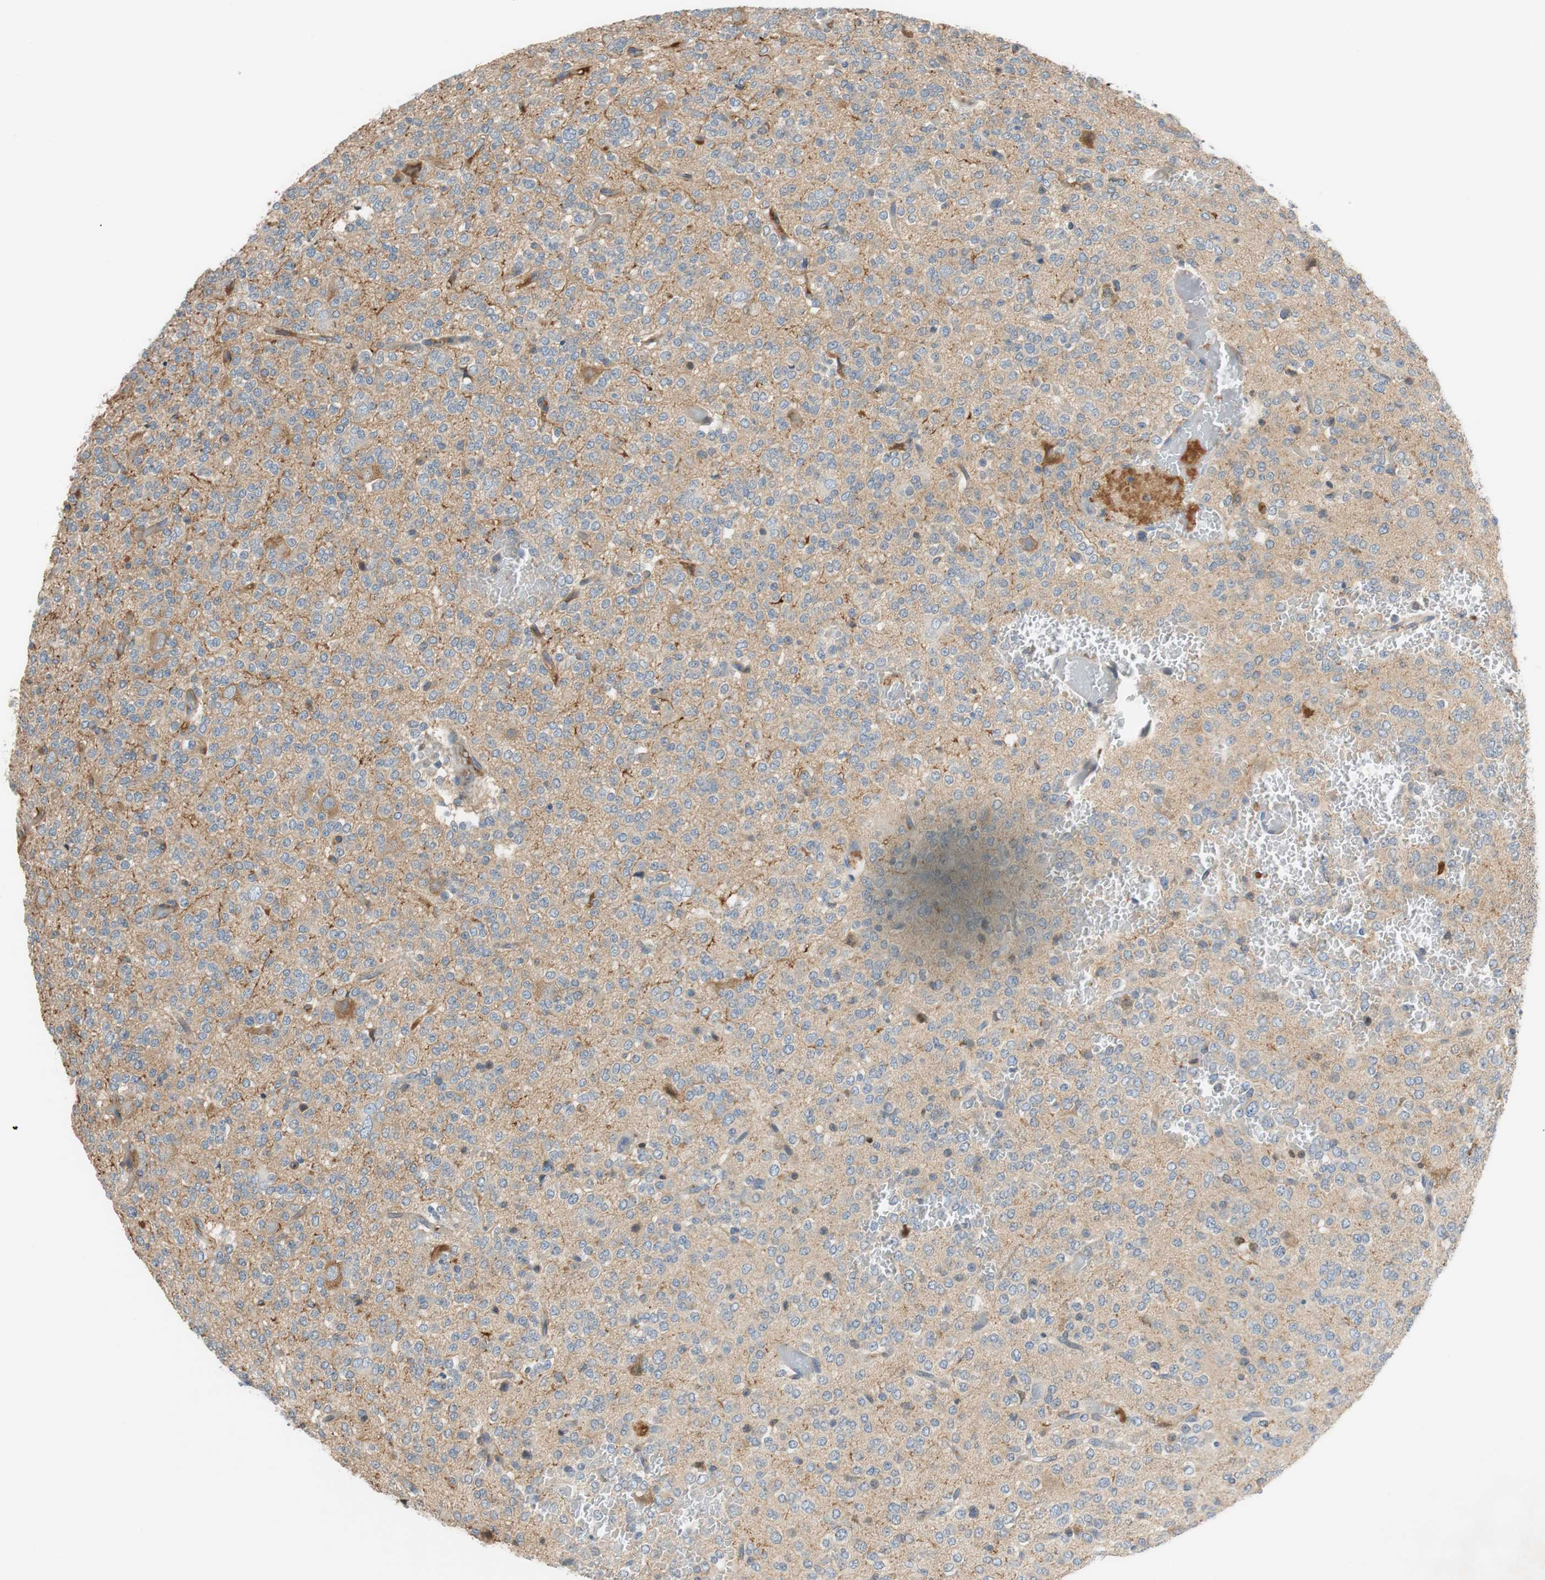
{"staining": {"intensity": "negative", "quantity": "none", "location": "none"}, "tissue": "glioma", "cell_type": "Tumor cells", "image_type": "cancer", "snomed": [{"axis": "morphology", "description": "Glioma, malignant, Low grade"}, {"axis": "topography", "description": "Brain"}], "caption": "There is no significant staining in tumor cells of low-grade glioma (malignant).", "gene": "C4A", "patient": {"sex": "male", "age": 38}}